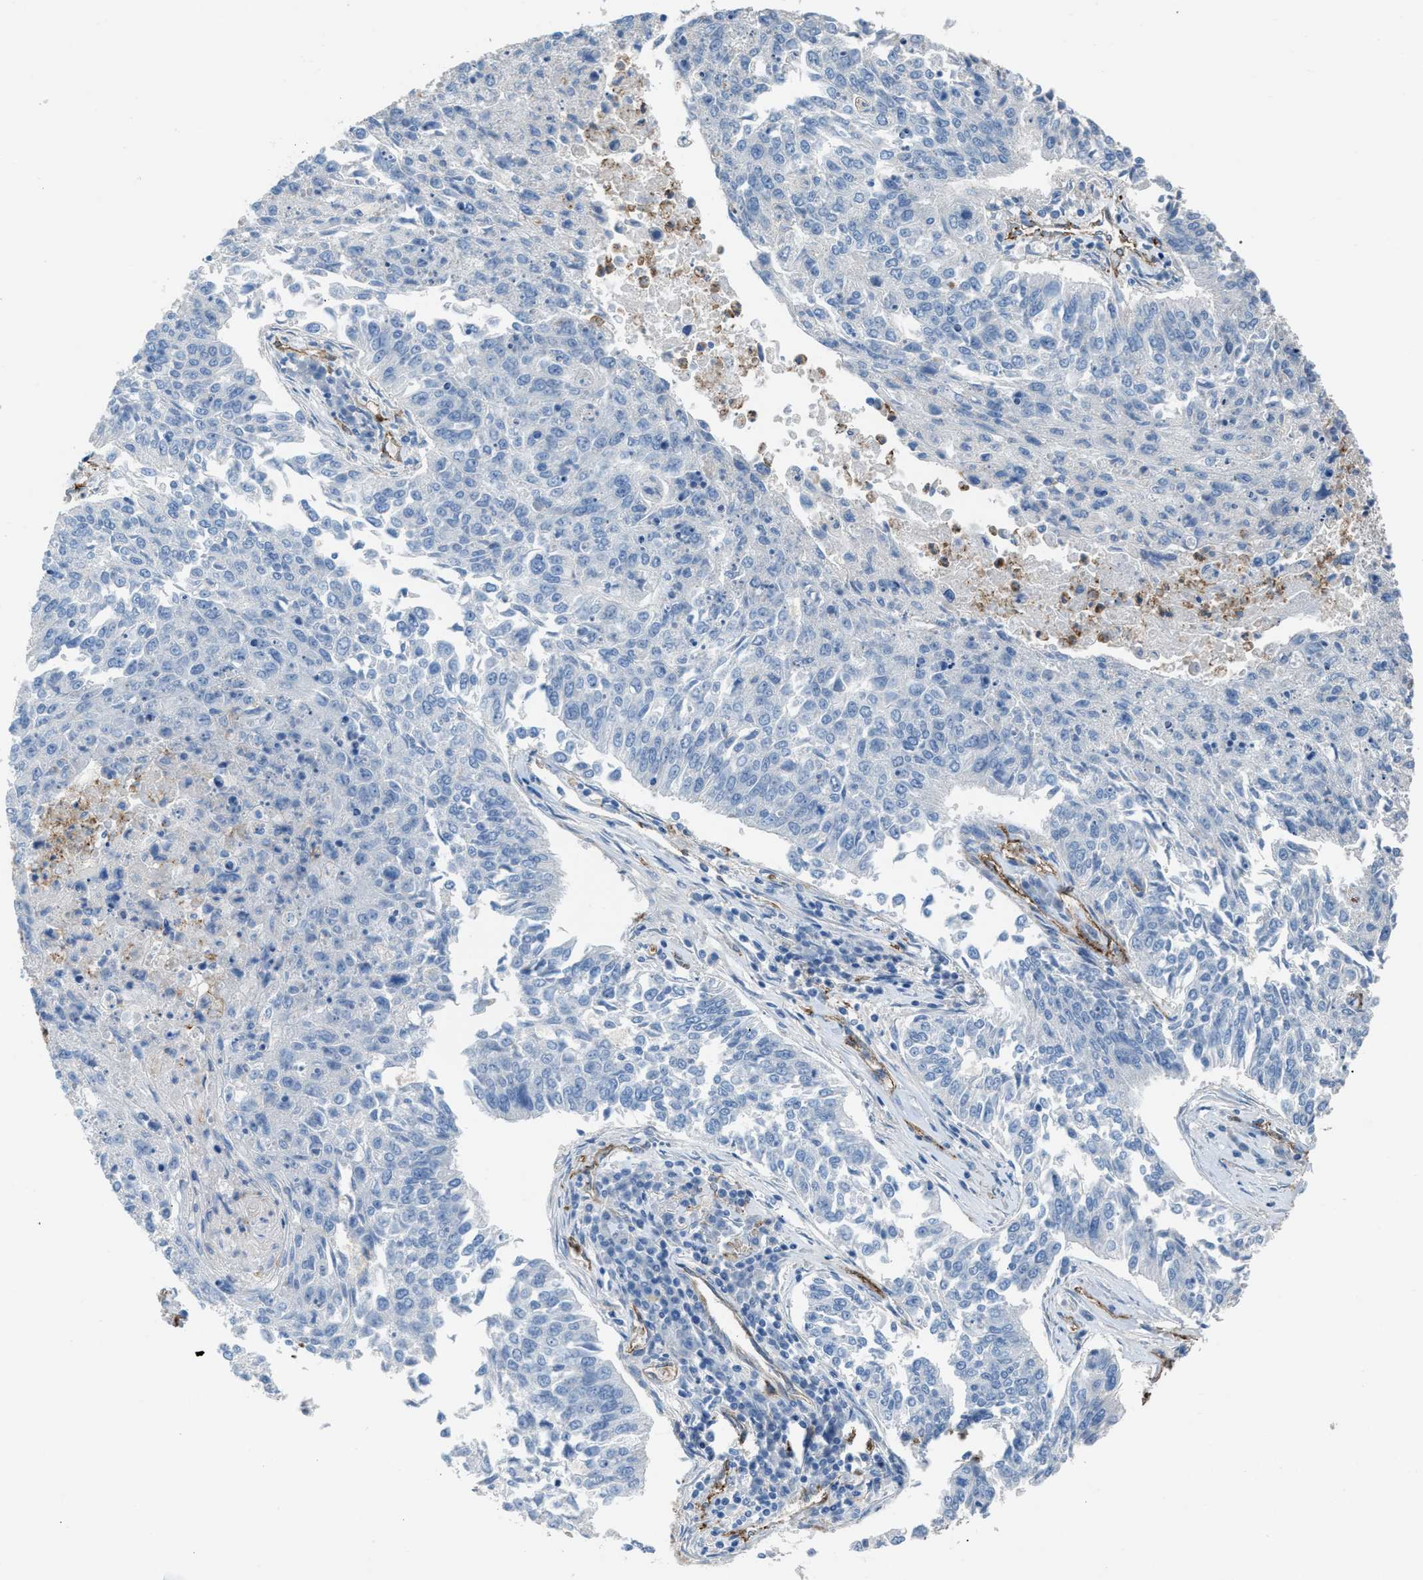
{"staining": {"intensity": "negative", "quantity": "none", "location": "none"}, "tissue": "lung cancer", "cell_type": "Tumor cells", "image_type": "cancer", "snomed": [{"axis": "morphology", "description": "Normal tissue, NOS"}, {"axis": "morphology", "description": "Squamous cell carcinoma, NOS"}, {"axis": "topography", "description": "Cartilage tissue"}, {"axis": "topography", "description": "Bronchus"}, {"axis": "topography", "description": "Lung"}], "caption": "A photomicrograph of human lung cancer is negative for staining in tumor cells.", "gene": "DYSF", "patient": {"sex": "female", "age": 49}}